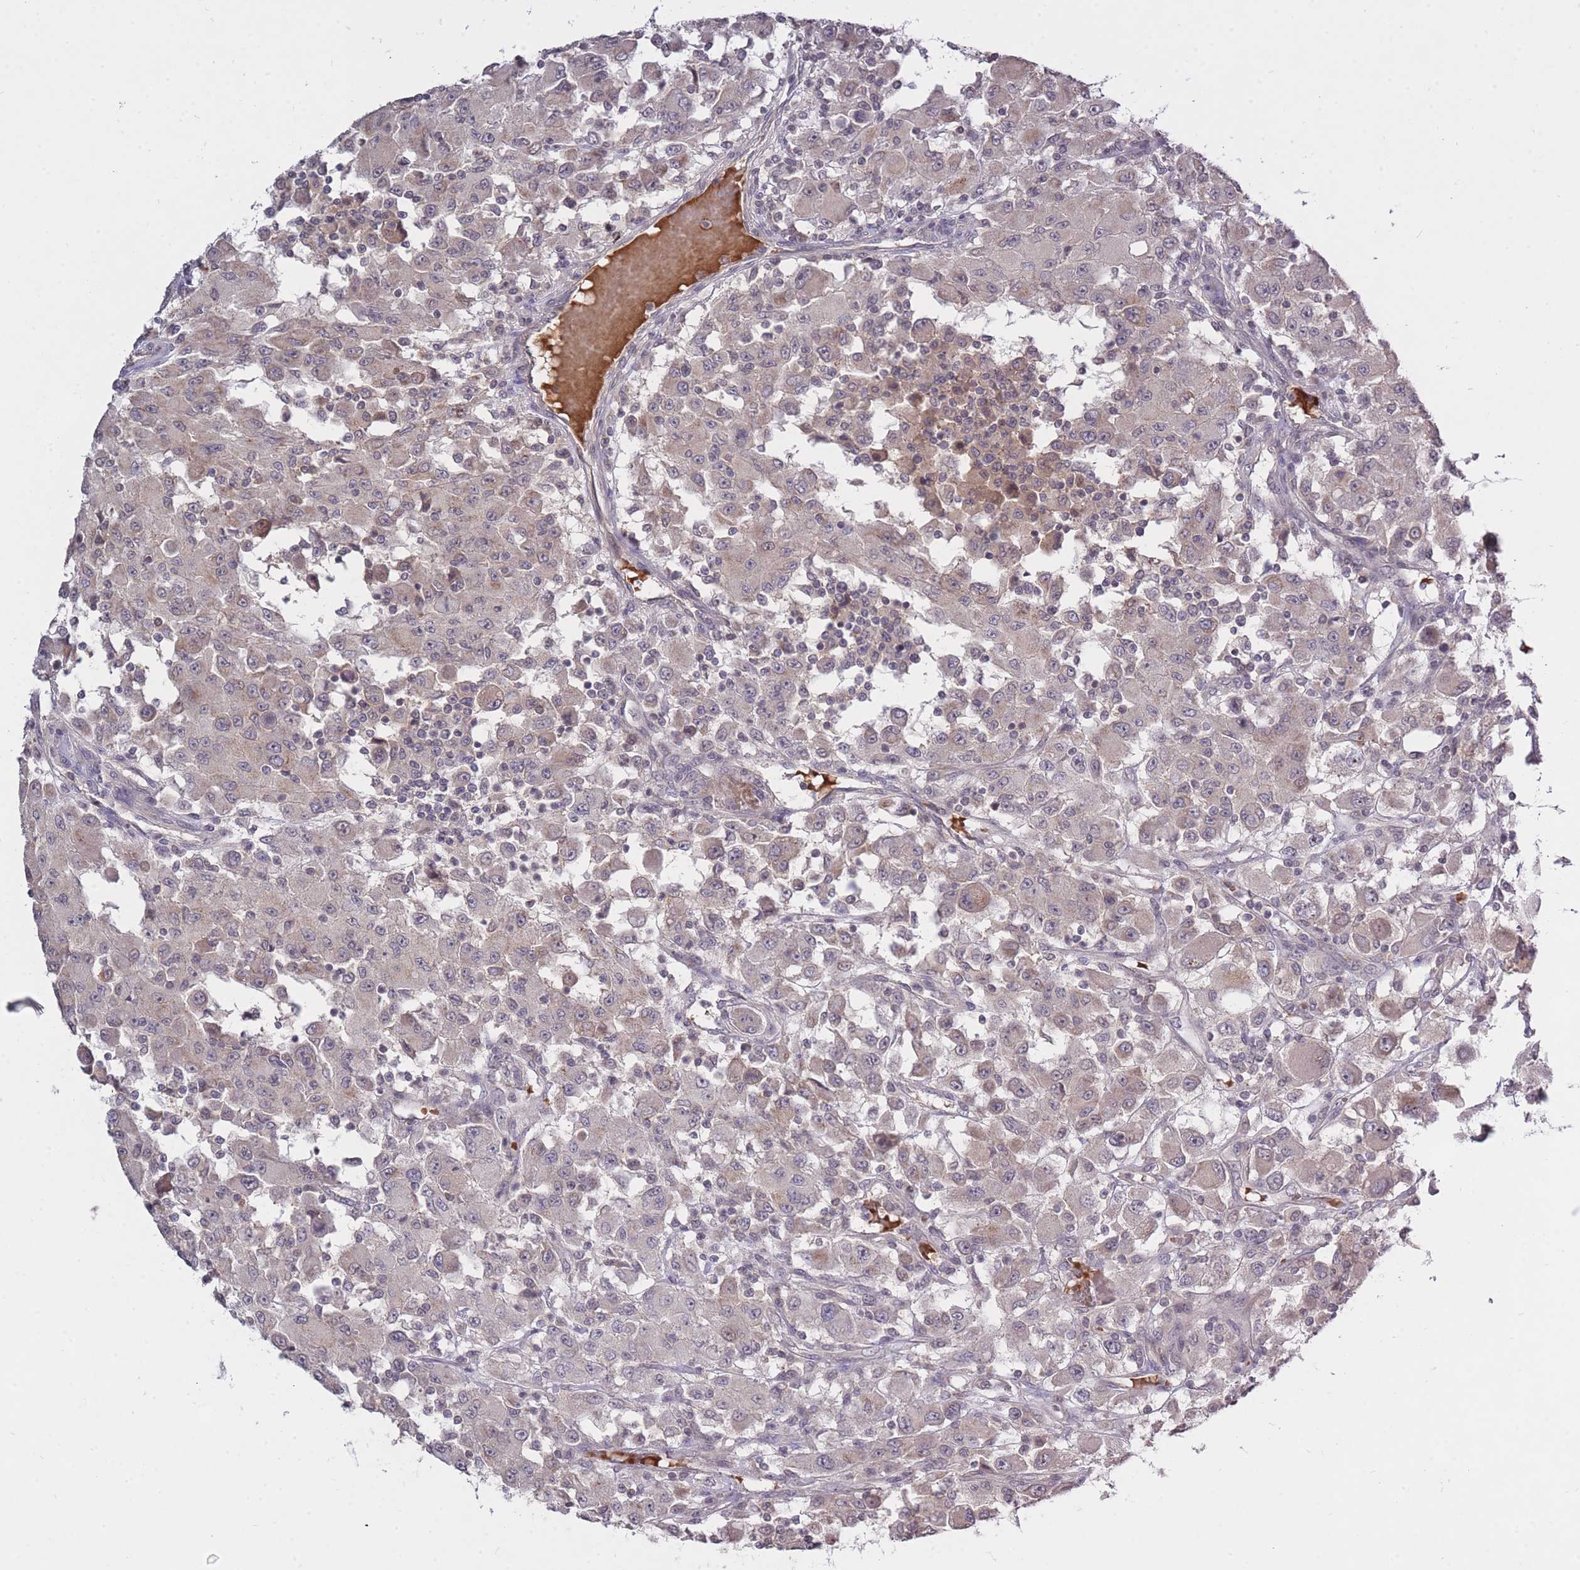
{"staining": {"intensity": "negative", "quantity": "none", "location": "none"}, "tissue": "renal cancer", "cell_type": "Tumor cells", "image_type": "cancer", "snomed": [{"axis": "morphology", "description": "Adenocarcinoma, NOS"}, {"axis": "topography", "description": "Kidney"}], "caption": "A micrograph of human renal cancer is negative for staining in tumor cells.", "gene": "ADCYAP1R1", "patient": {"sex": "female", "age": 67}}